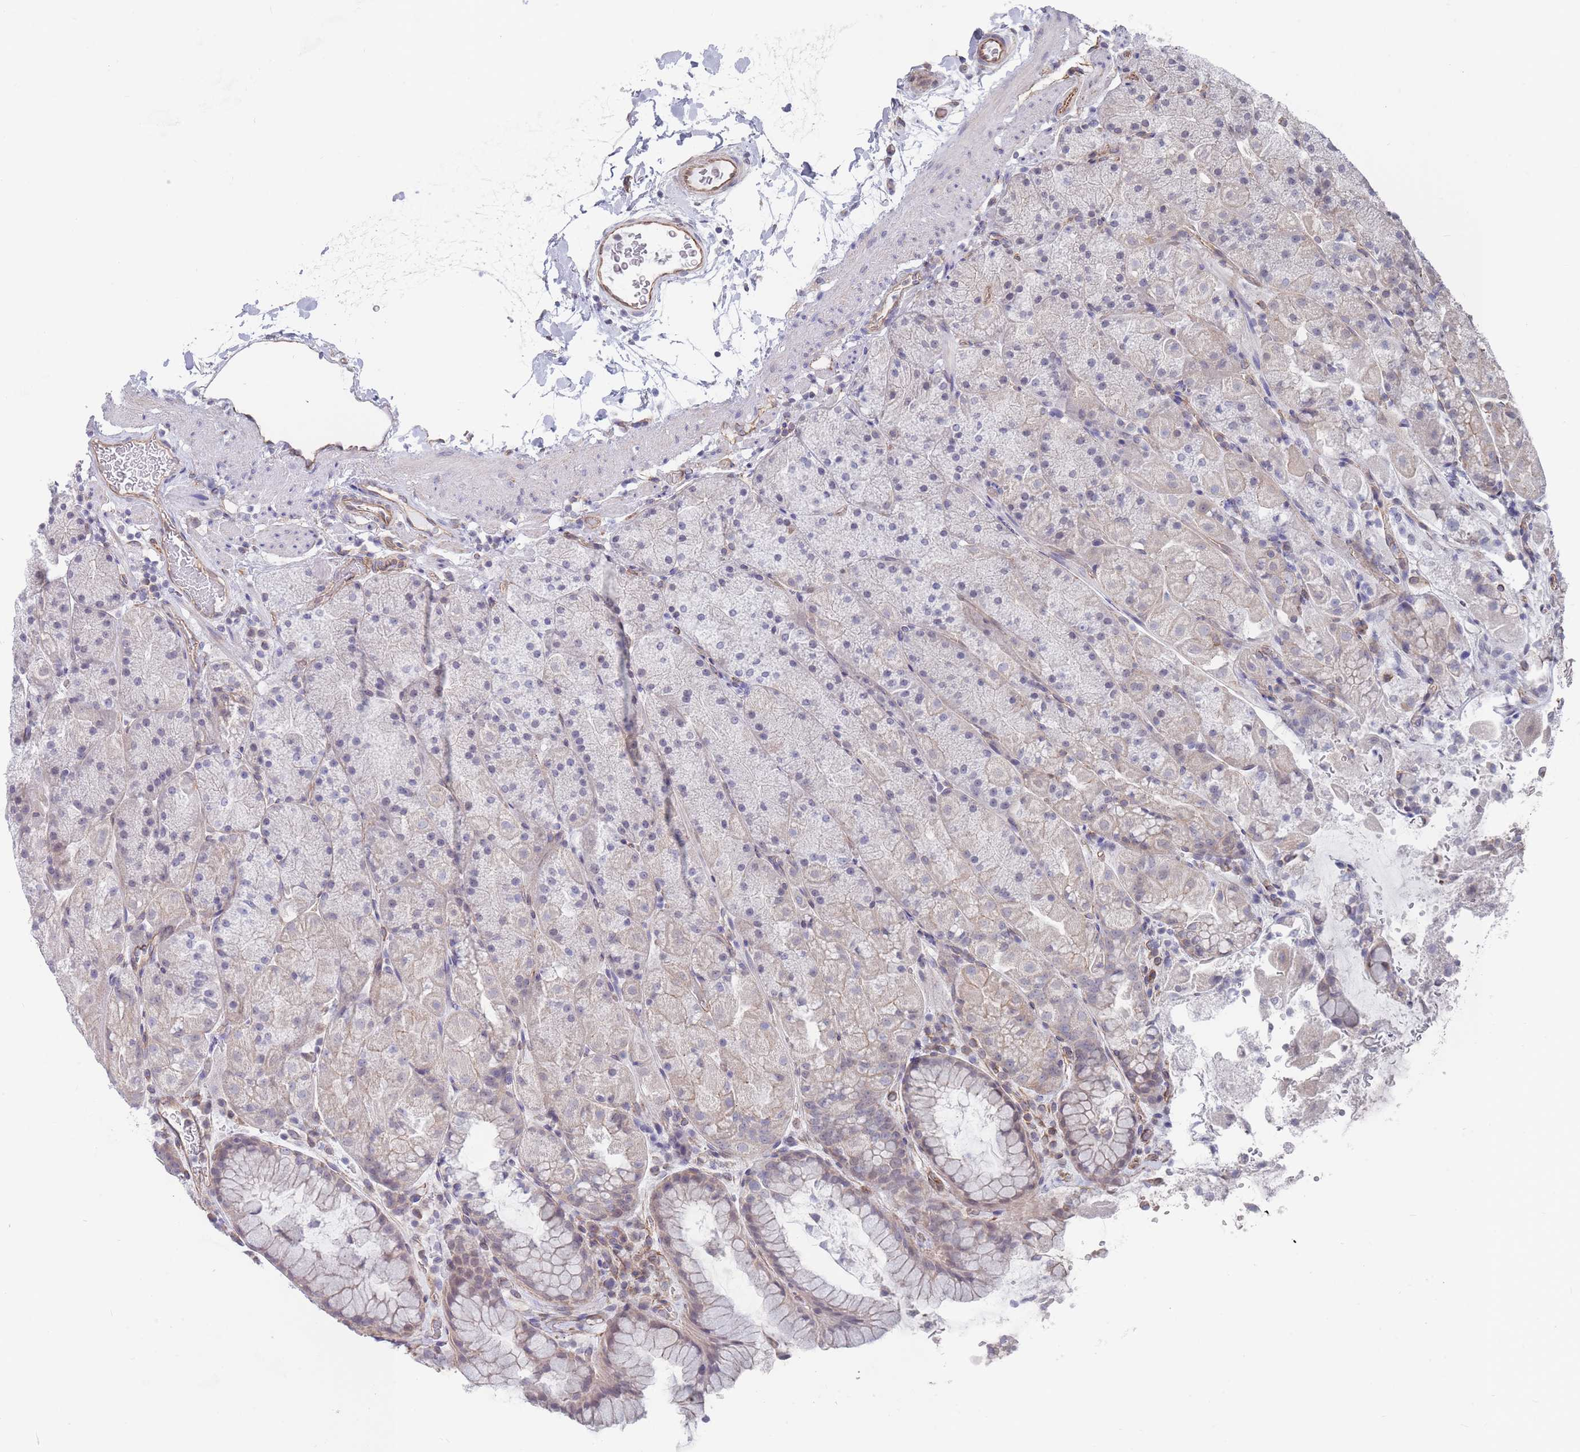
{"staining": {"intensity": "weak", "quantity": "<25%", "location": "cytoplasmic/membranous"}, "tissue": "stomach", "cell_type": "Glandular cells", "image_type": "normal", "snomed": [{"axis": "morphology", "description": "Normal tissue, NOS"}, {"axis": "topography", "description": "Stomach, upper"}, {"axis": "topography", "description": "Stomach, lower"}], "caption": "IHC photomicrograph of unremarkable stomach: stomach stained with DAB exhibits no significant protein staining in glandular cells.", "gene": "SLC1A6", "patient": {"sex": "male", "age": 67}}